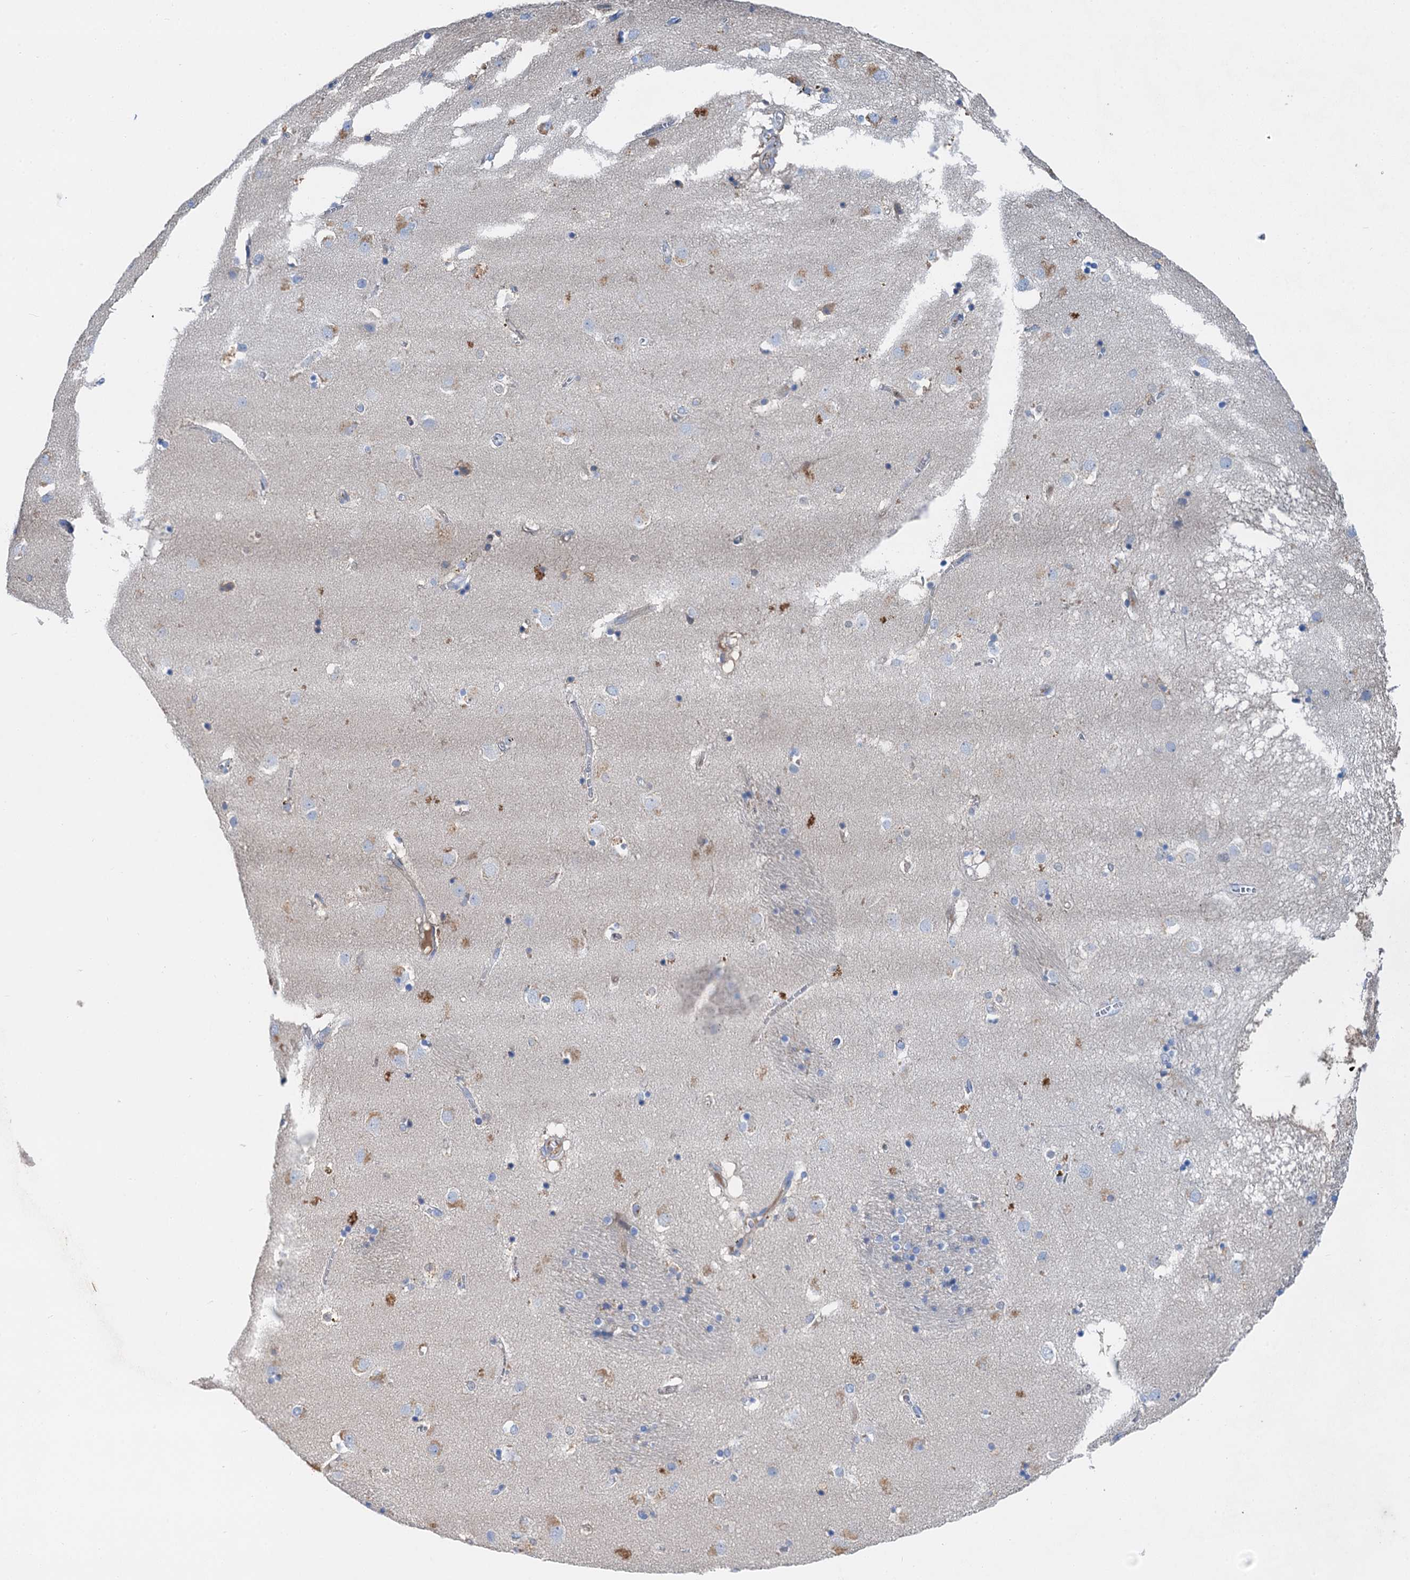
{"staining": {"intensity": "negative", "quantity": "none", "location": "none"}, "tissue": "caudate", "cell_type": "Glial cells", "image_type": "normal", "snomed": [{"axis": "morphology", "description": "Normal tissue, NOS"}, {"axis": "topography", "description": "Lateral ventricle wall"}], "caption": "Immunohistochemistry of unremarkable human caudate demonstrates no staining in glial cells.", "gene": "OTOA", "patient": {"sex": "male", "age": 70}}